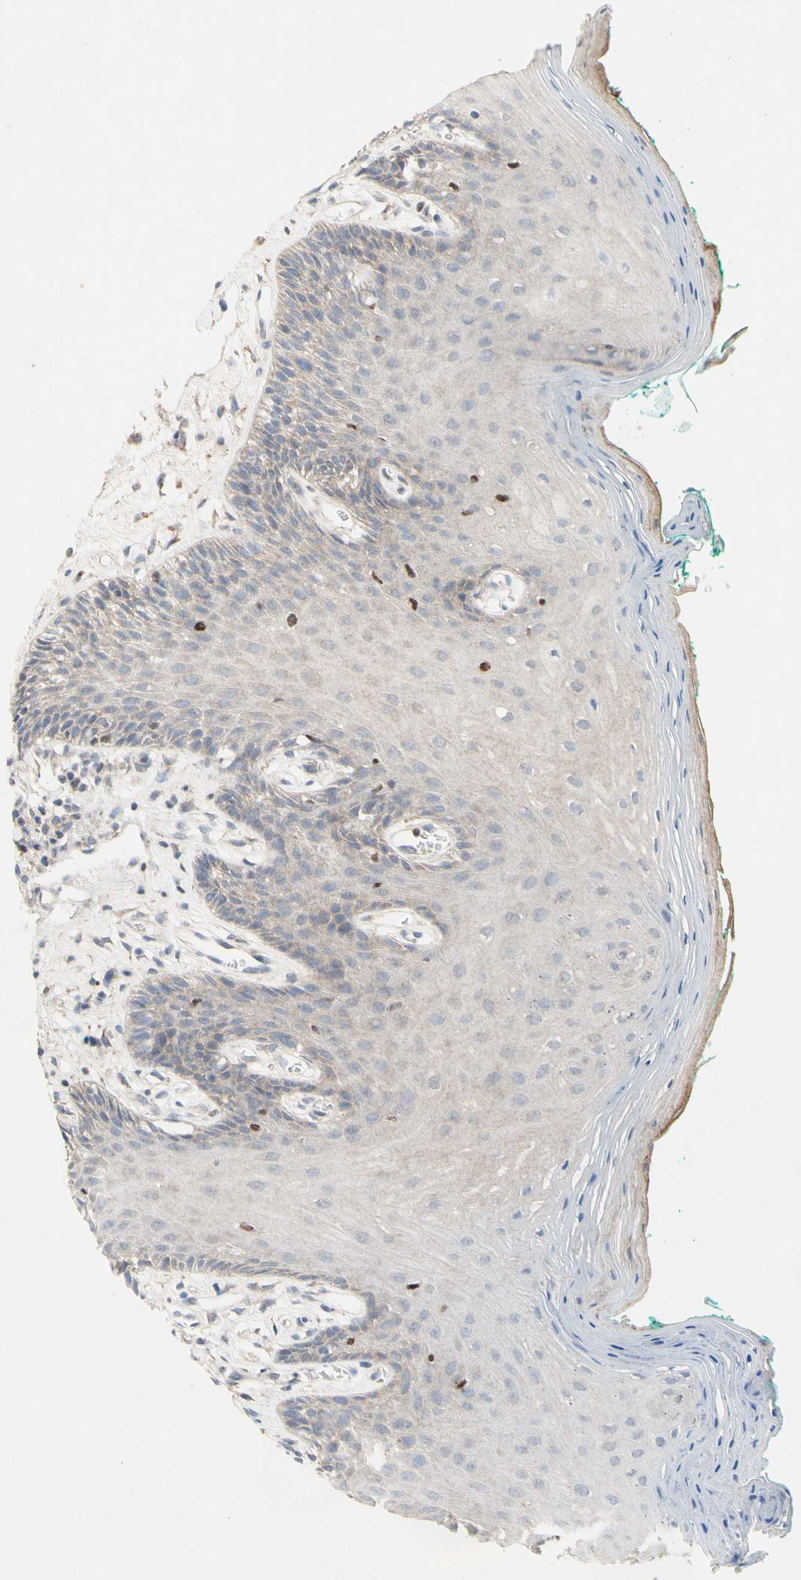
{"staining": {"intensity": "strong", "quantity": "<25%", "location": "nuclear"}, "tissue": "oral mucosa", "cell_type": "Squamous epithelial cells", "image_type": "normal", "snomed": [{"axis": "morphology", "description": "Normal tissue, NOS"}, {"axis": "topography", "description": "Skeletal muscle"}, {"axis": "topography", "description": "Oral tissue"}, {"axis": "topography", "description": "Peripheral nerve tissue"}], "caption": "Squamous epithelial cells demonstrate strong nuclear staining in about <25% of cells in unremarkable oral mucosa.", "gene": "NLRP1", "patient": {"sex": "female", "age": 84}}